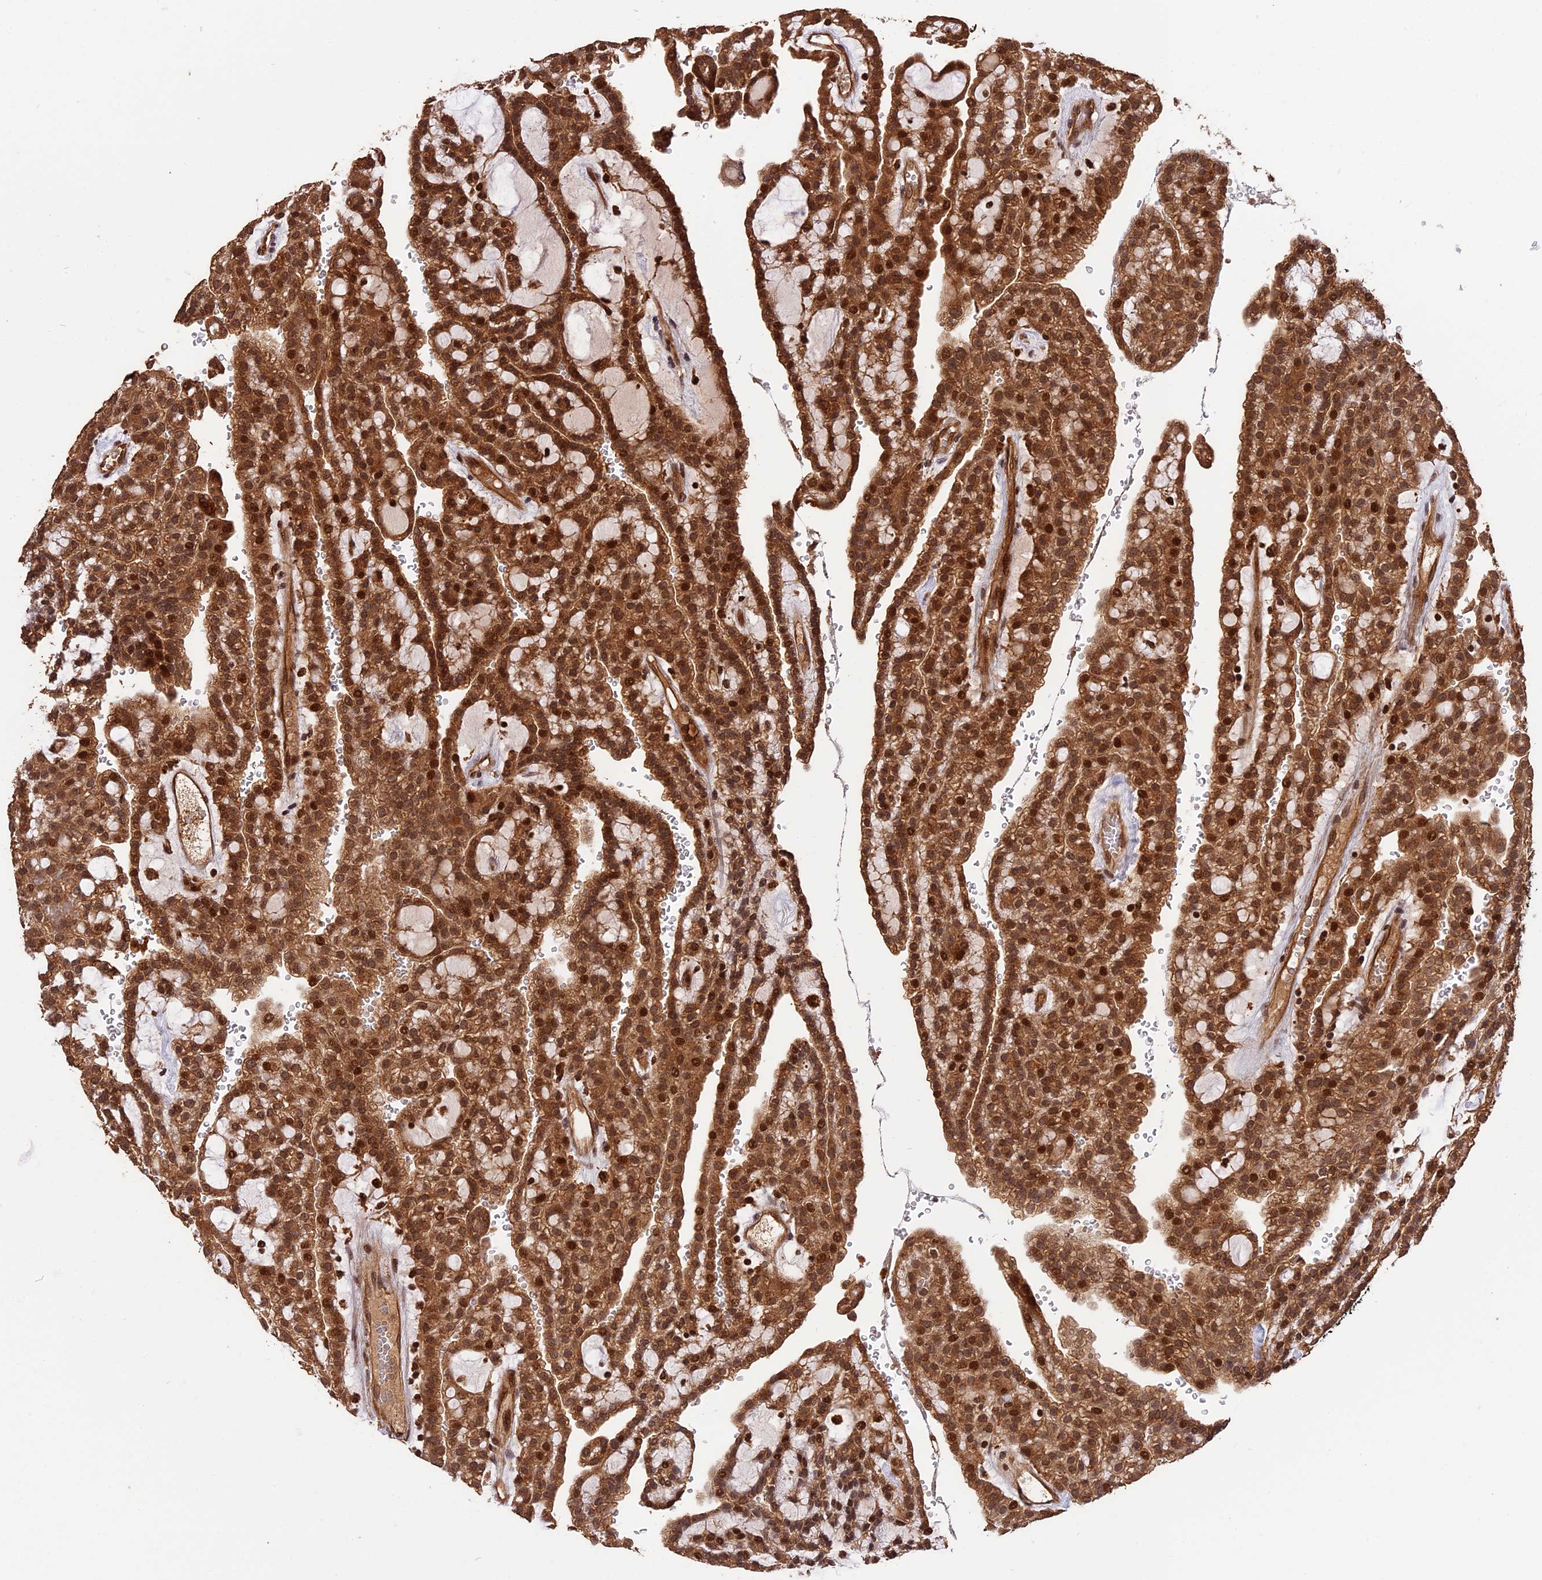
{"staining": {"intensity": "strong", "quantity": ">75%", "location": "cytoplasmic/membranous,nuclear"}, "tissue": "renal cancer", "cell_type": "Tumor cells", "image_type": "cancer", "snomed": [{"axis": "morphology", "description": "Adenocarcinoma, NOS"}, {"axis": "topography", "description": "Kidney"}], "caption": "Strong cytoplasmic/membranous and nuclear positivity for a protein is appreciated in approximately >75% of tumor cells of renal cancer using immunohistochemistry.", "gene": "ESCO1", "patient": {"sex": "male", "age": 63}}